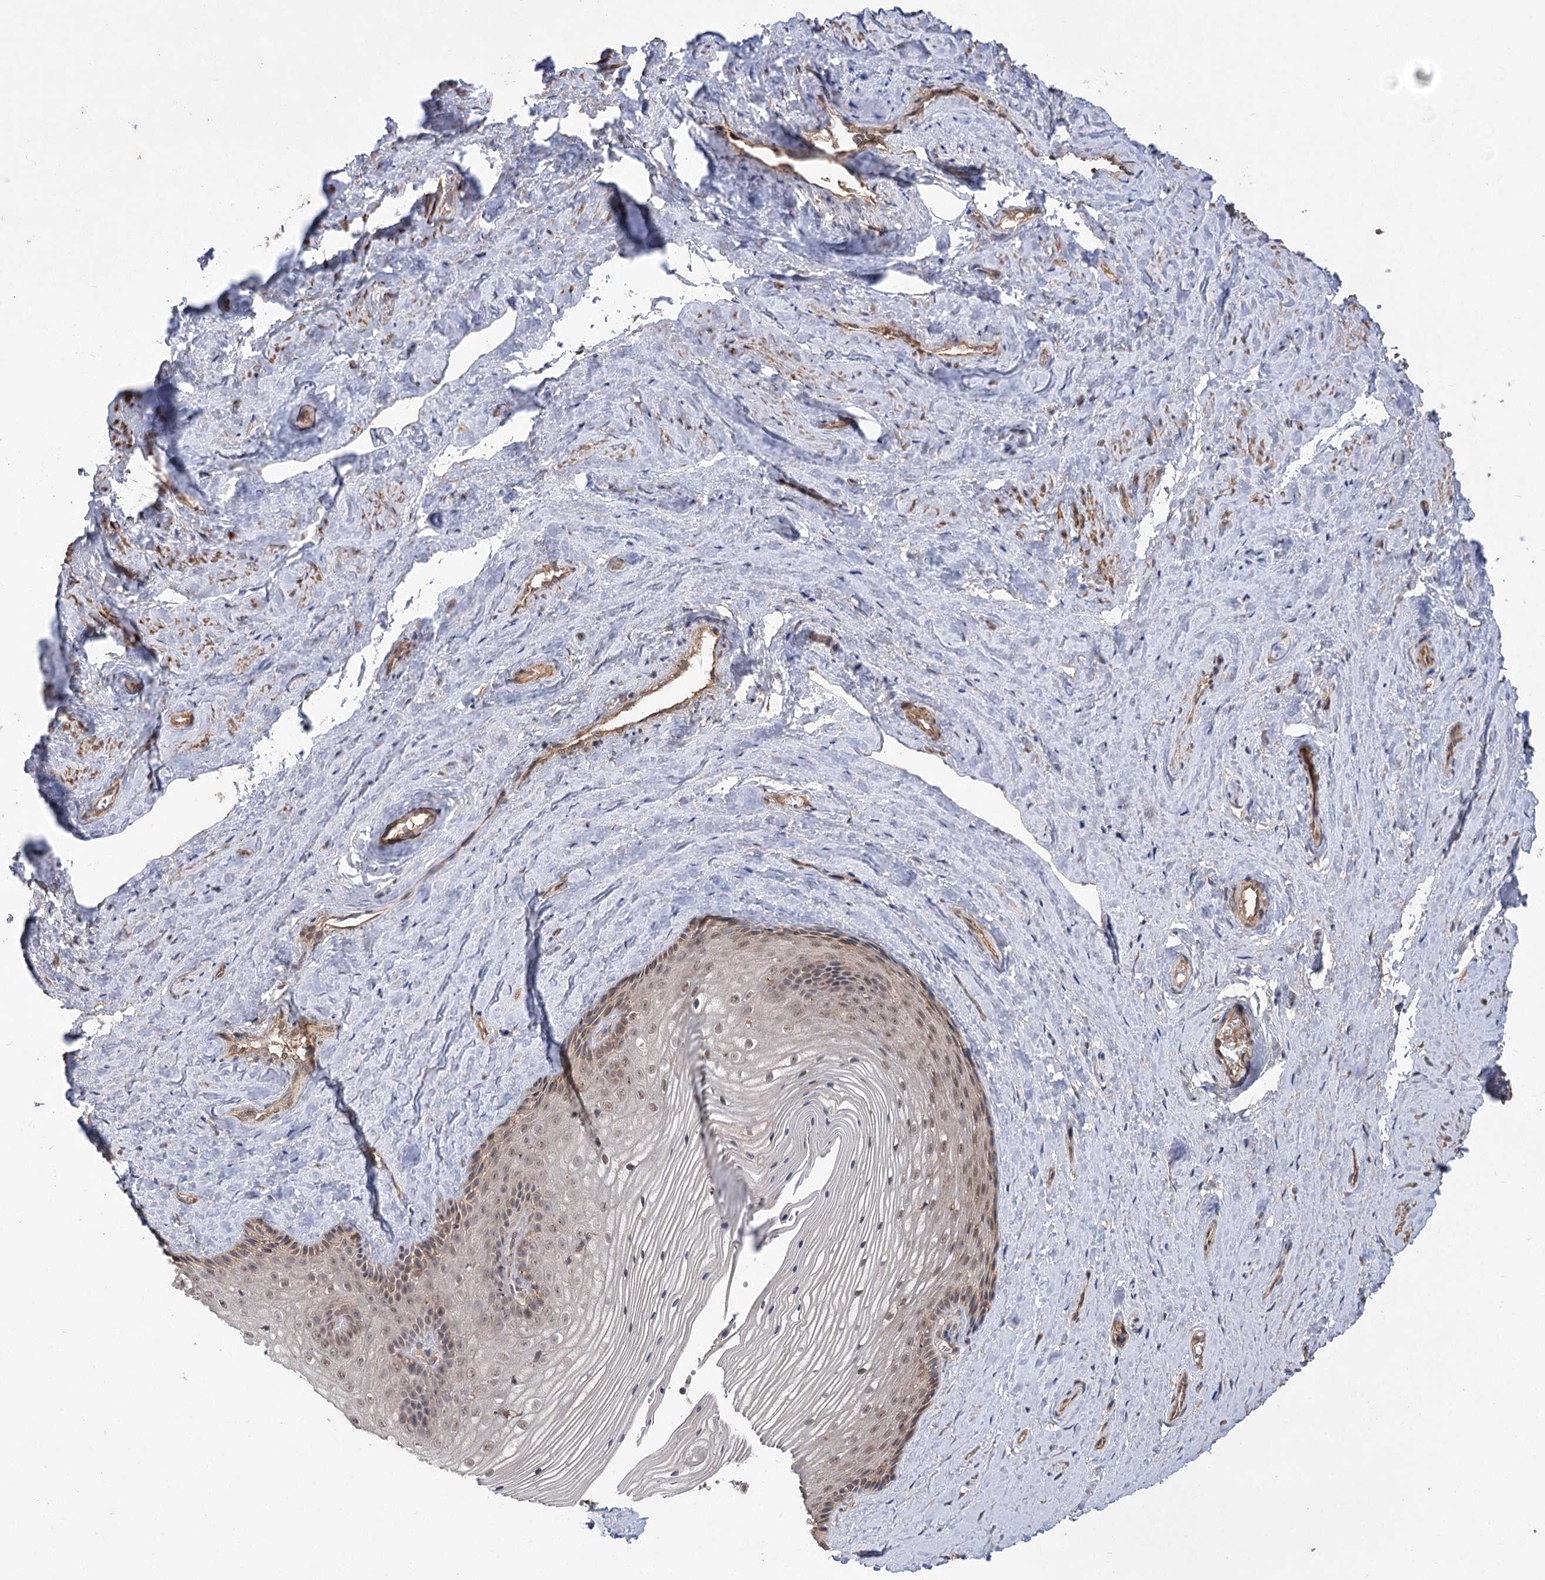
{"staining": {"intensity": "moderate", "quantity": "25%-75%", "location": "nuclear"}, "tissue": "vagina", "cell_type": "Squamous epithelial cells", "image_type": "normal", "snomed": [{"axis": "morphology", "description": "Normal tissue, NOS"}, {"axis": "topography", "description": "Vagina"}, {"axis": "topography", "description": "Cervix"}], "caption": "Immunohistochemical staining of unremarkable vagina demonstrates moderate nuclear protein staining in about 25%-75% of squamous epithelial cells.", "gene": "TENM2", "patient": {"sex": "female", "age": 40}}